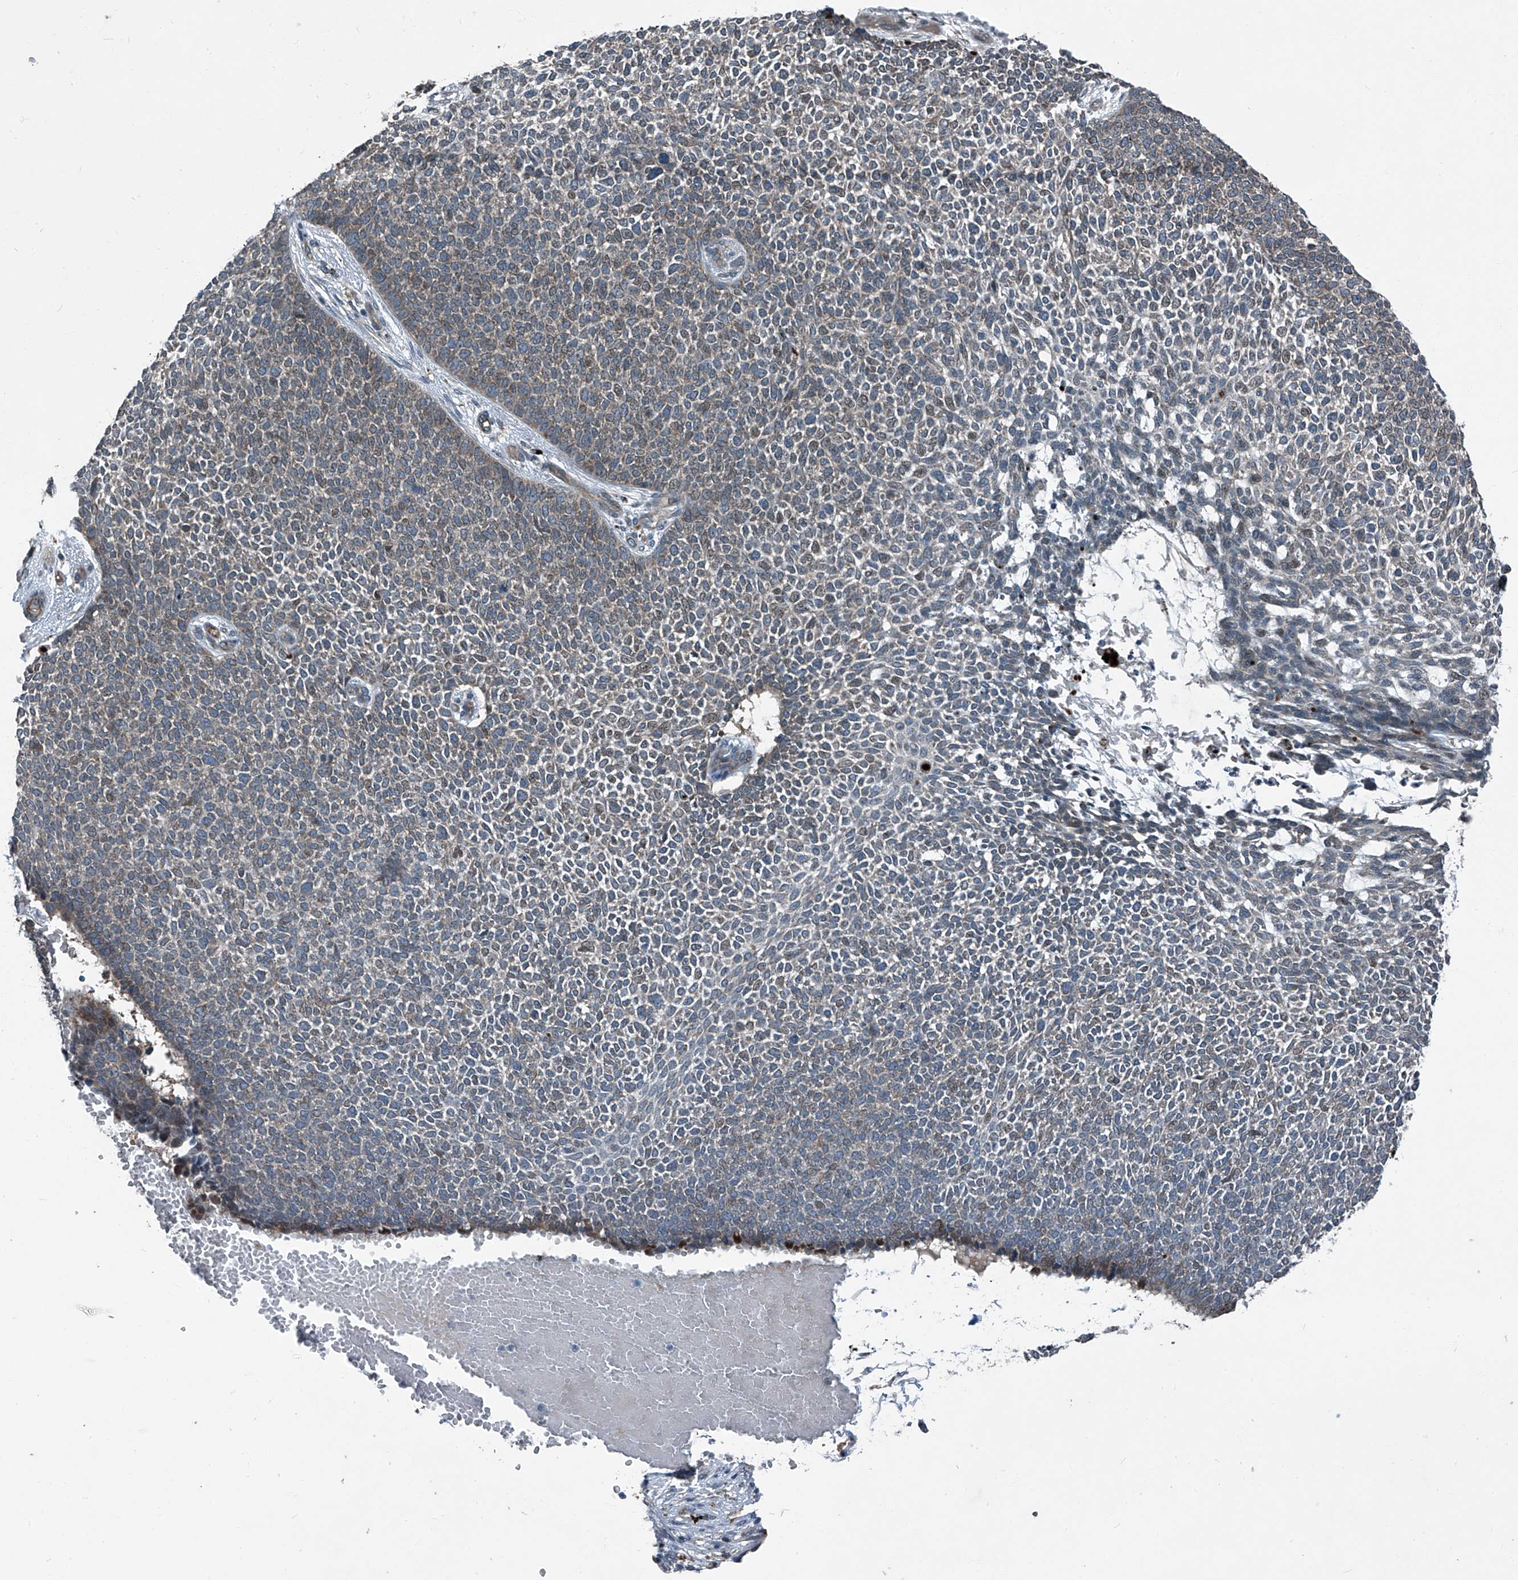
{"staining": {"intensity": "weak", "quantity": "<25%", "location": "cytoplasmic/membranous"}, "tissue": "skin cancer", "cell_type": "Tumor cells", "image_type": "cancer", "snomed": [{"axis": "morphology", "description": "Basal cell carcinoma"}, {"axis": "topography", "description": "Skin"}], "caption": "Immunohistochemical staining of skin cancer (basal cell carcinoma) exhibits no significant staining in tumor cells.", "gene": "SENP2", "patient": {"sex": "female", "age": 84}}